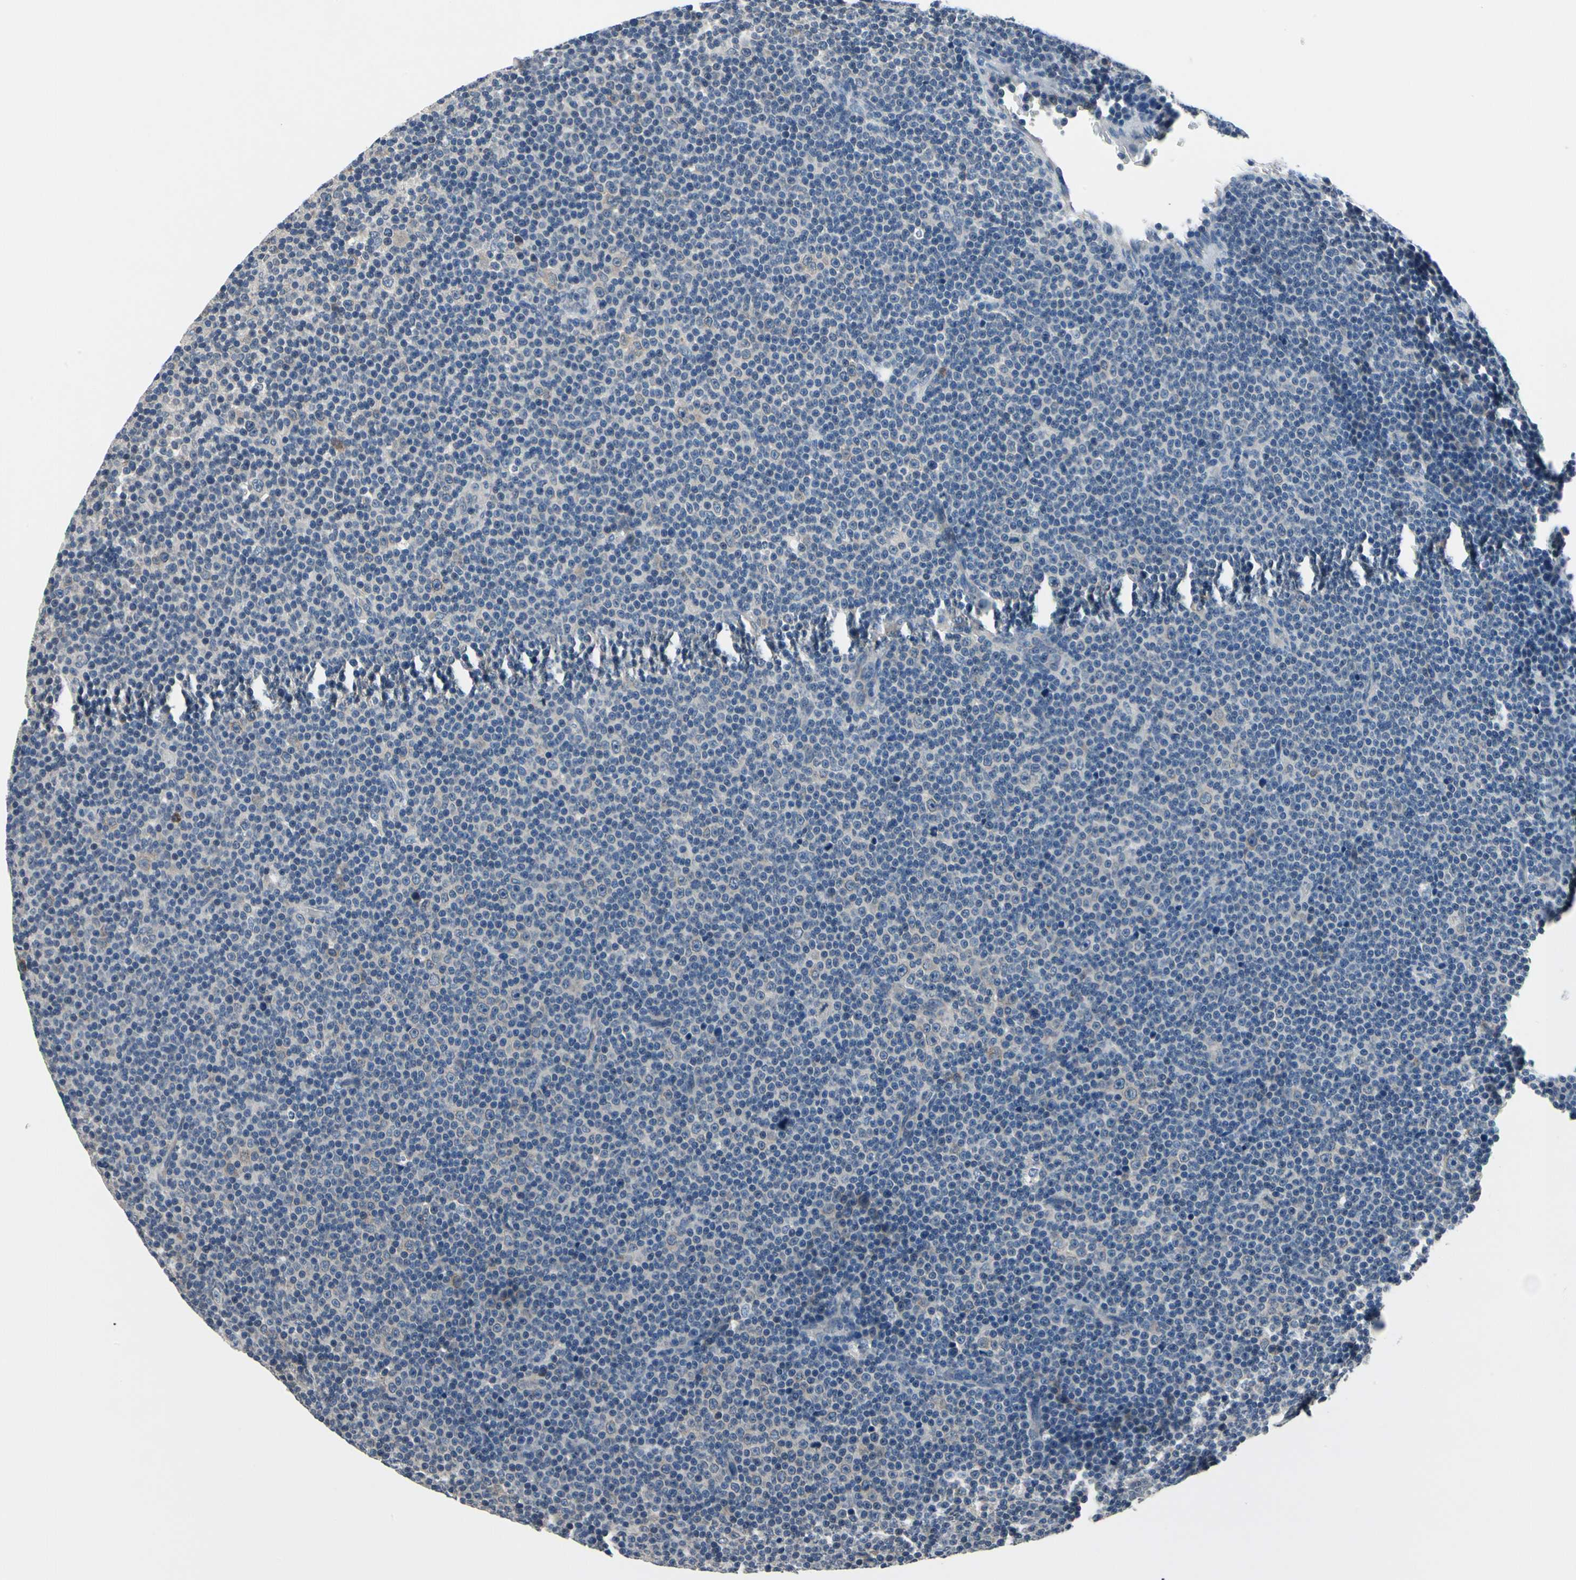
{"staining": {"intensity": "negative", "quantity": "none", "location": "none"}, "tissue": "lymphoma", "cell_type": "Tumor cells", "image_type": "cancer", "snomed": [{"axis": "morphology", "description": "Malignant lymphoma, non-Hodgkin's type, Low grade"}, {"axis": "topography", "description": "Lymph node"}], "caption": "Immunohistochemistry of human malignant lymphoma, non-Hodgkin's type (low-grade) reveals no positivity in tumor cells. The staining is performed using DAB brown chromogen with nuclei counter-stained in using hematoxylin.", "gene": "SELENOK", "patient": {"sex": "female", "age": 67}}